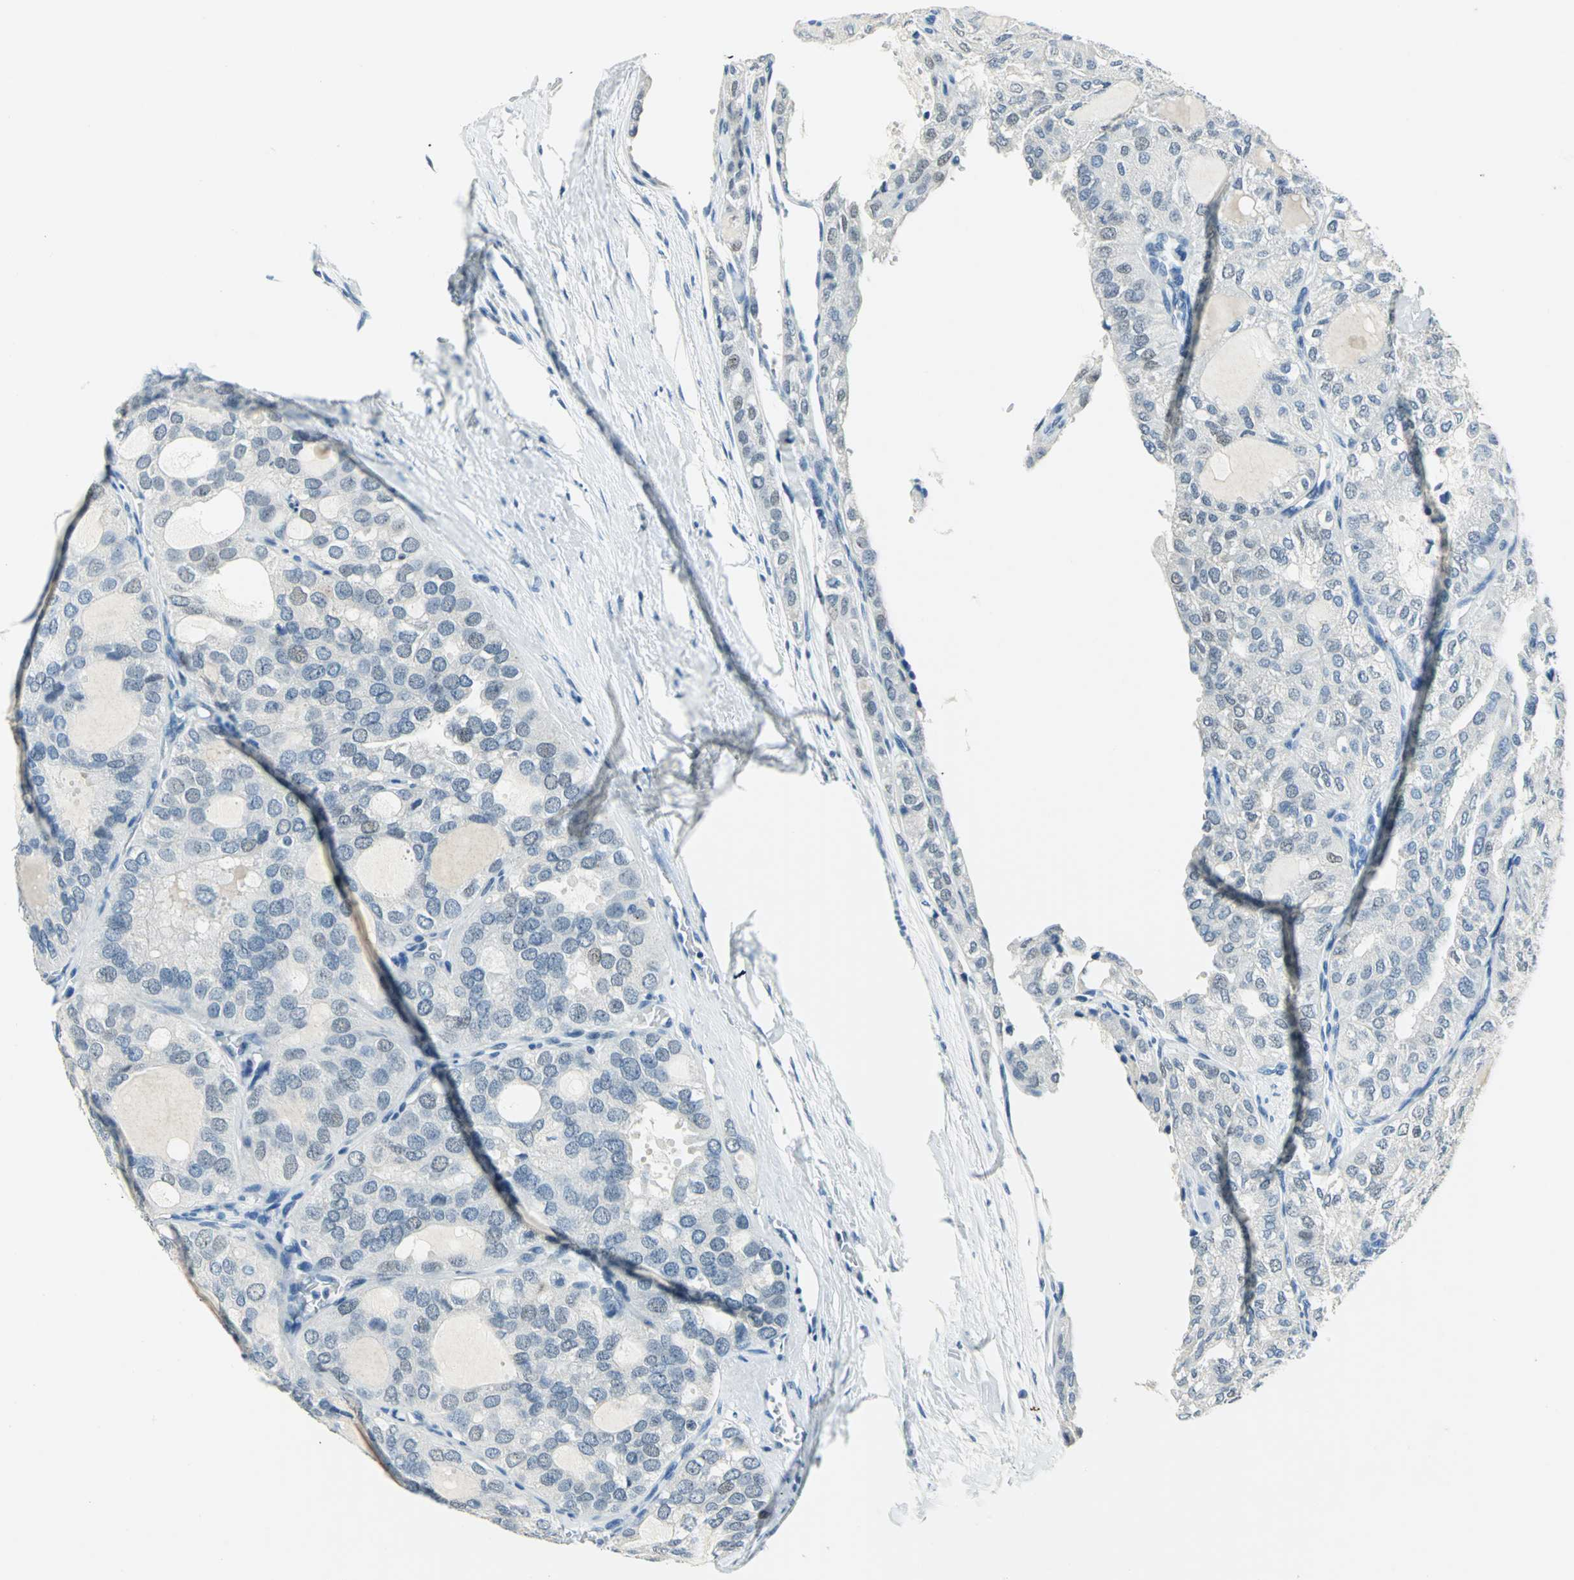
{"staining": {"intensity": "negative", "quantity": "none", "location": "none"}, "tissue": "thyroid cancer", "cell_type": "Tumor cells", "image_type": "cancer", "snomed": [{"axis": "morphology", "description": "Follicular adenoma carcinoma, NOS"}, {"axis": "topography", "description": "Thyroid gland"}], "caption": "Immunohistochemistry image of human thyroid cancer (follicular adenoma carcinoma) stained for a protein (brown), which shows no positivity in tumor cells.", "gene": "RAD17", "patient": {"sex": "male", "age": 75}}